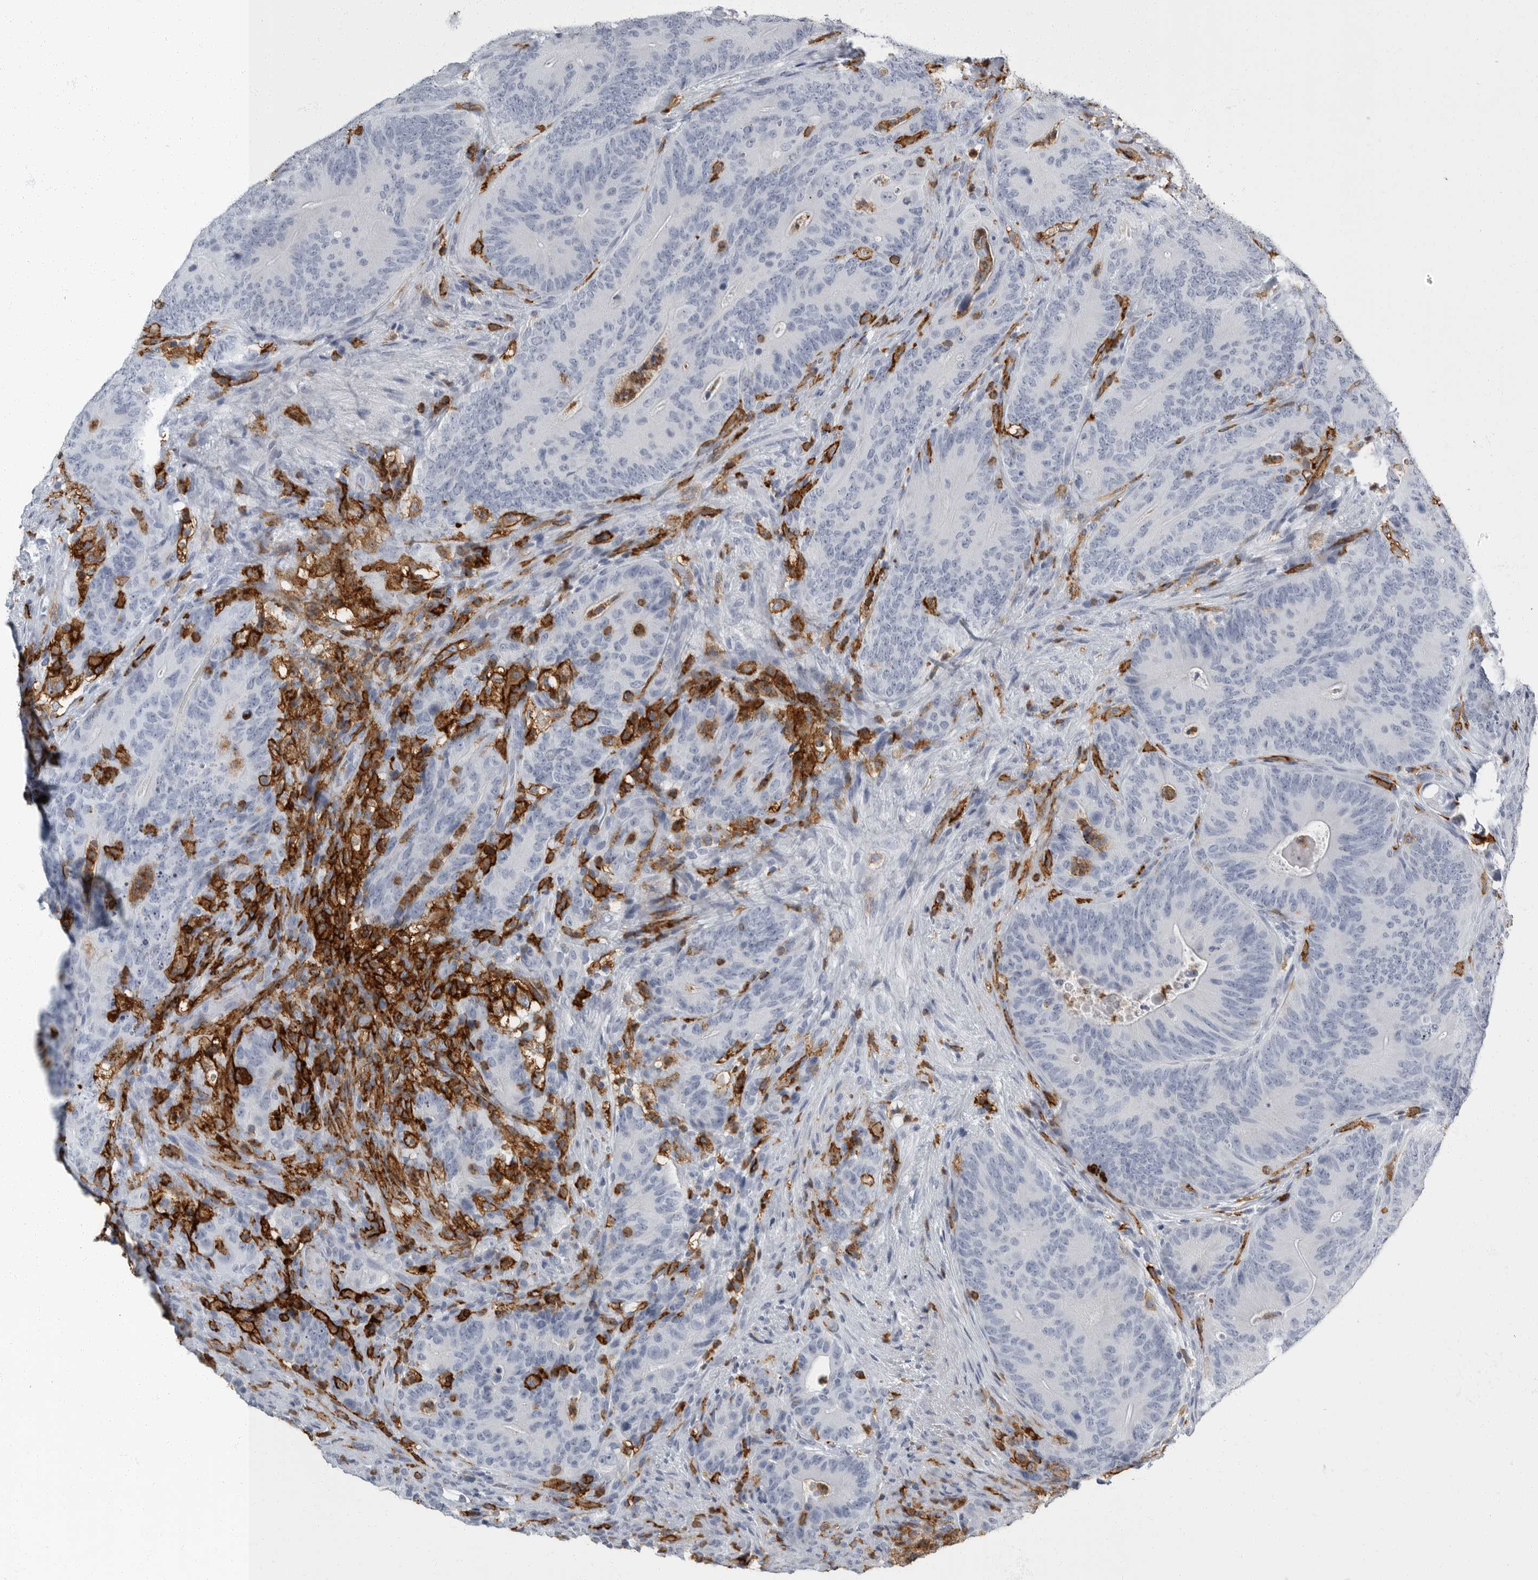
{"staining": {"intensity": "negative", "quantity": "none", "location": "none"}, "tissue": "colorectal cancer", "cell_type": "Tumor cells", "image_type": "cancer", "snomed": [{"axis": "morphology", "description": "Normal tissue, NOS"}, {"axis": "topography", "description": "Colon"}], "caption": "An image of human colorectal cancer is negative for staining in tumor cells. The staining is performed using DAB (3,3'-diaminobenzidine) brown chromogen with nuclei counter-stained in using hematoxylin.", "gene": "FCER1G", "patient": {"sex": "female", "age": 82}}